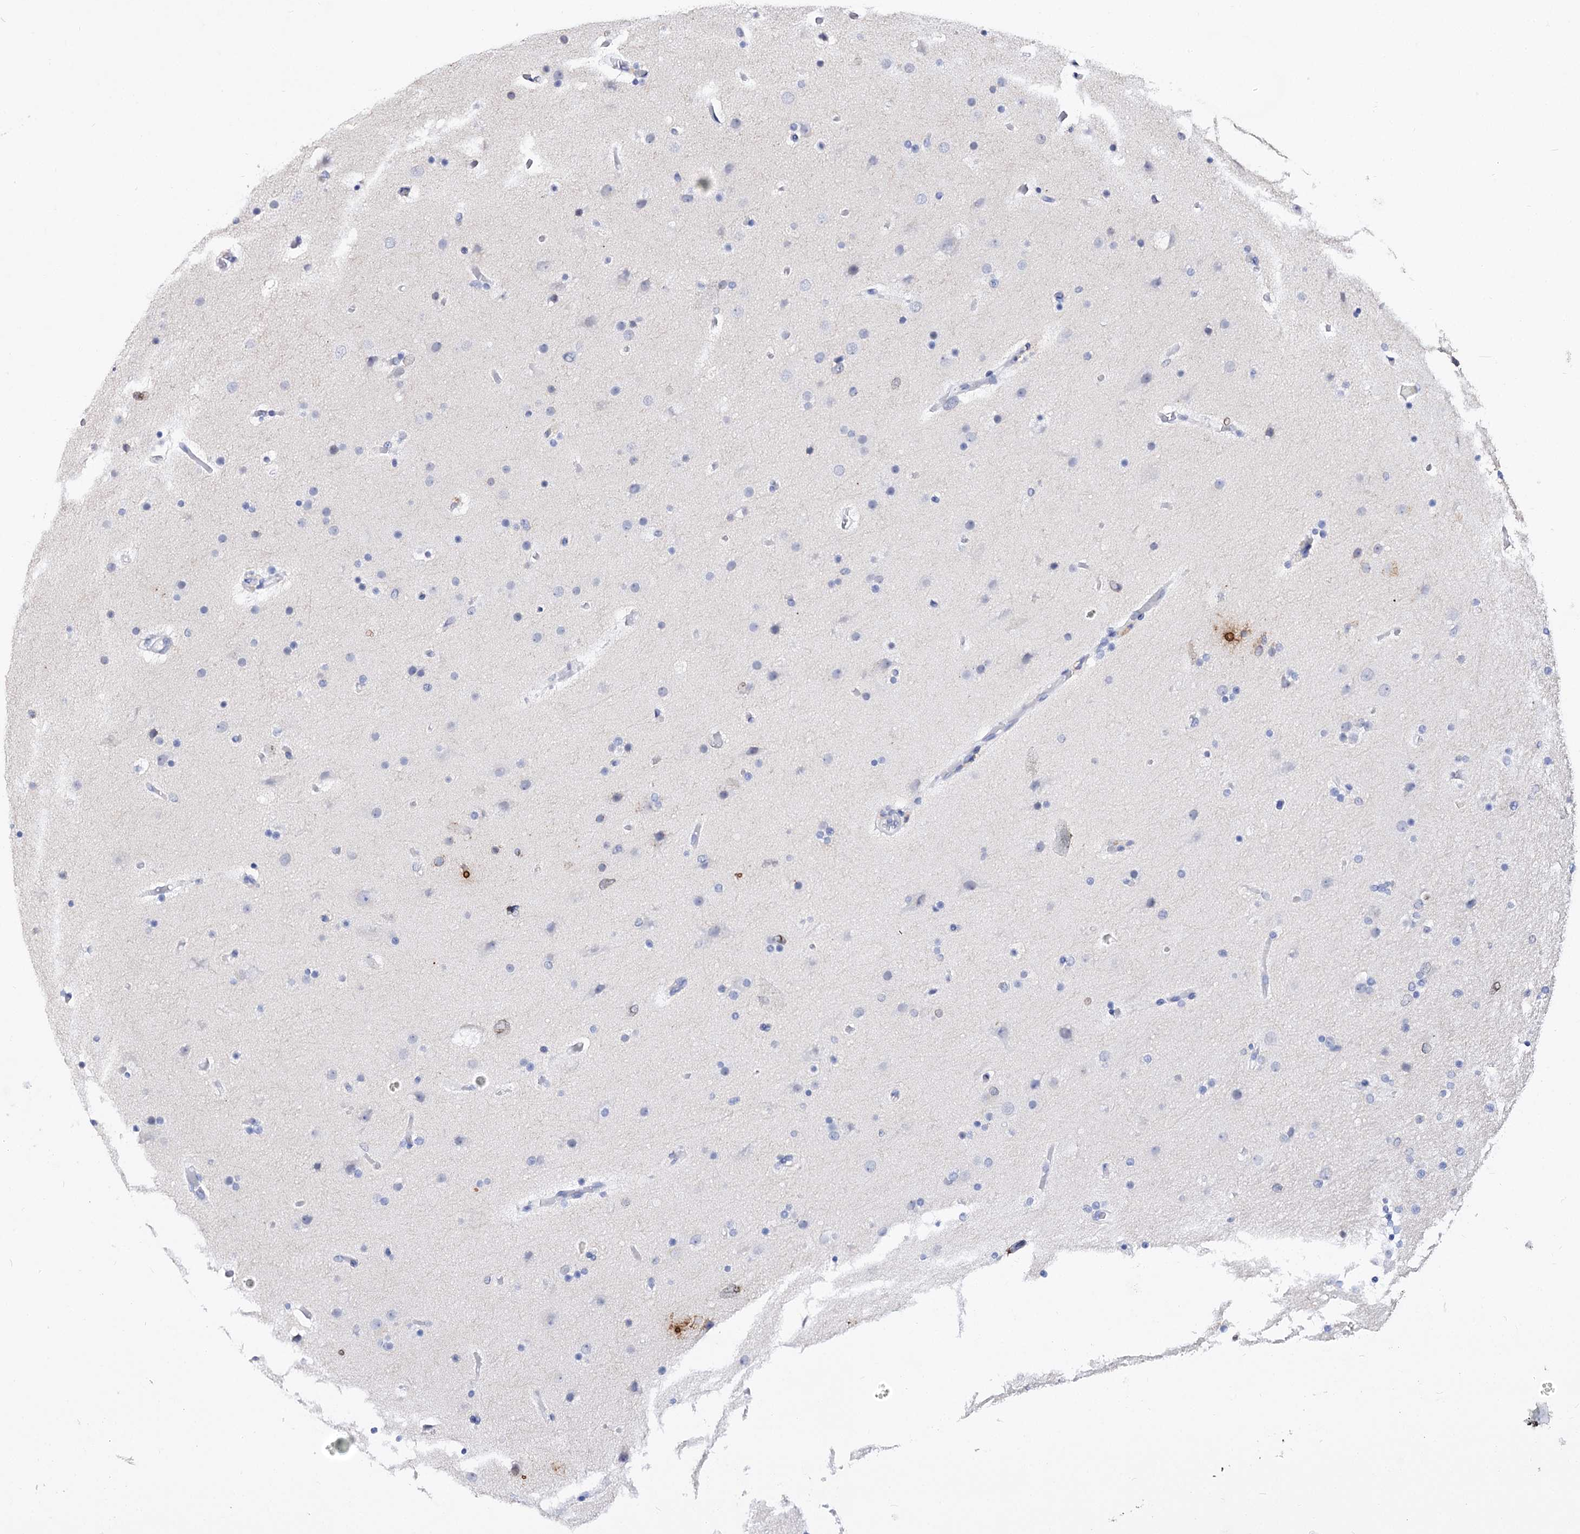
{"staining": {"intensity": "moderate", "quantity": "<25%", "location": "cytoplasmic/membranous,nuclear"}, "tissue": "glioma", "cell_type": "Tumor cells", "image_type": "cancer", "snomed": [{"axis": "morphology", "description": "Glioma, malignant, High grade"}, {"axis": "topography", "description": "Cerebral cortex"}], "caption": "This image exhibits IHC staining of high-grade glioma (malignant), with low moderate cytoplasmic/membranous and nuclear positivity in approximately <25% of tumor cells.", "gene": "TMEM201", "patient": {"sex": "female", "age": 36}}